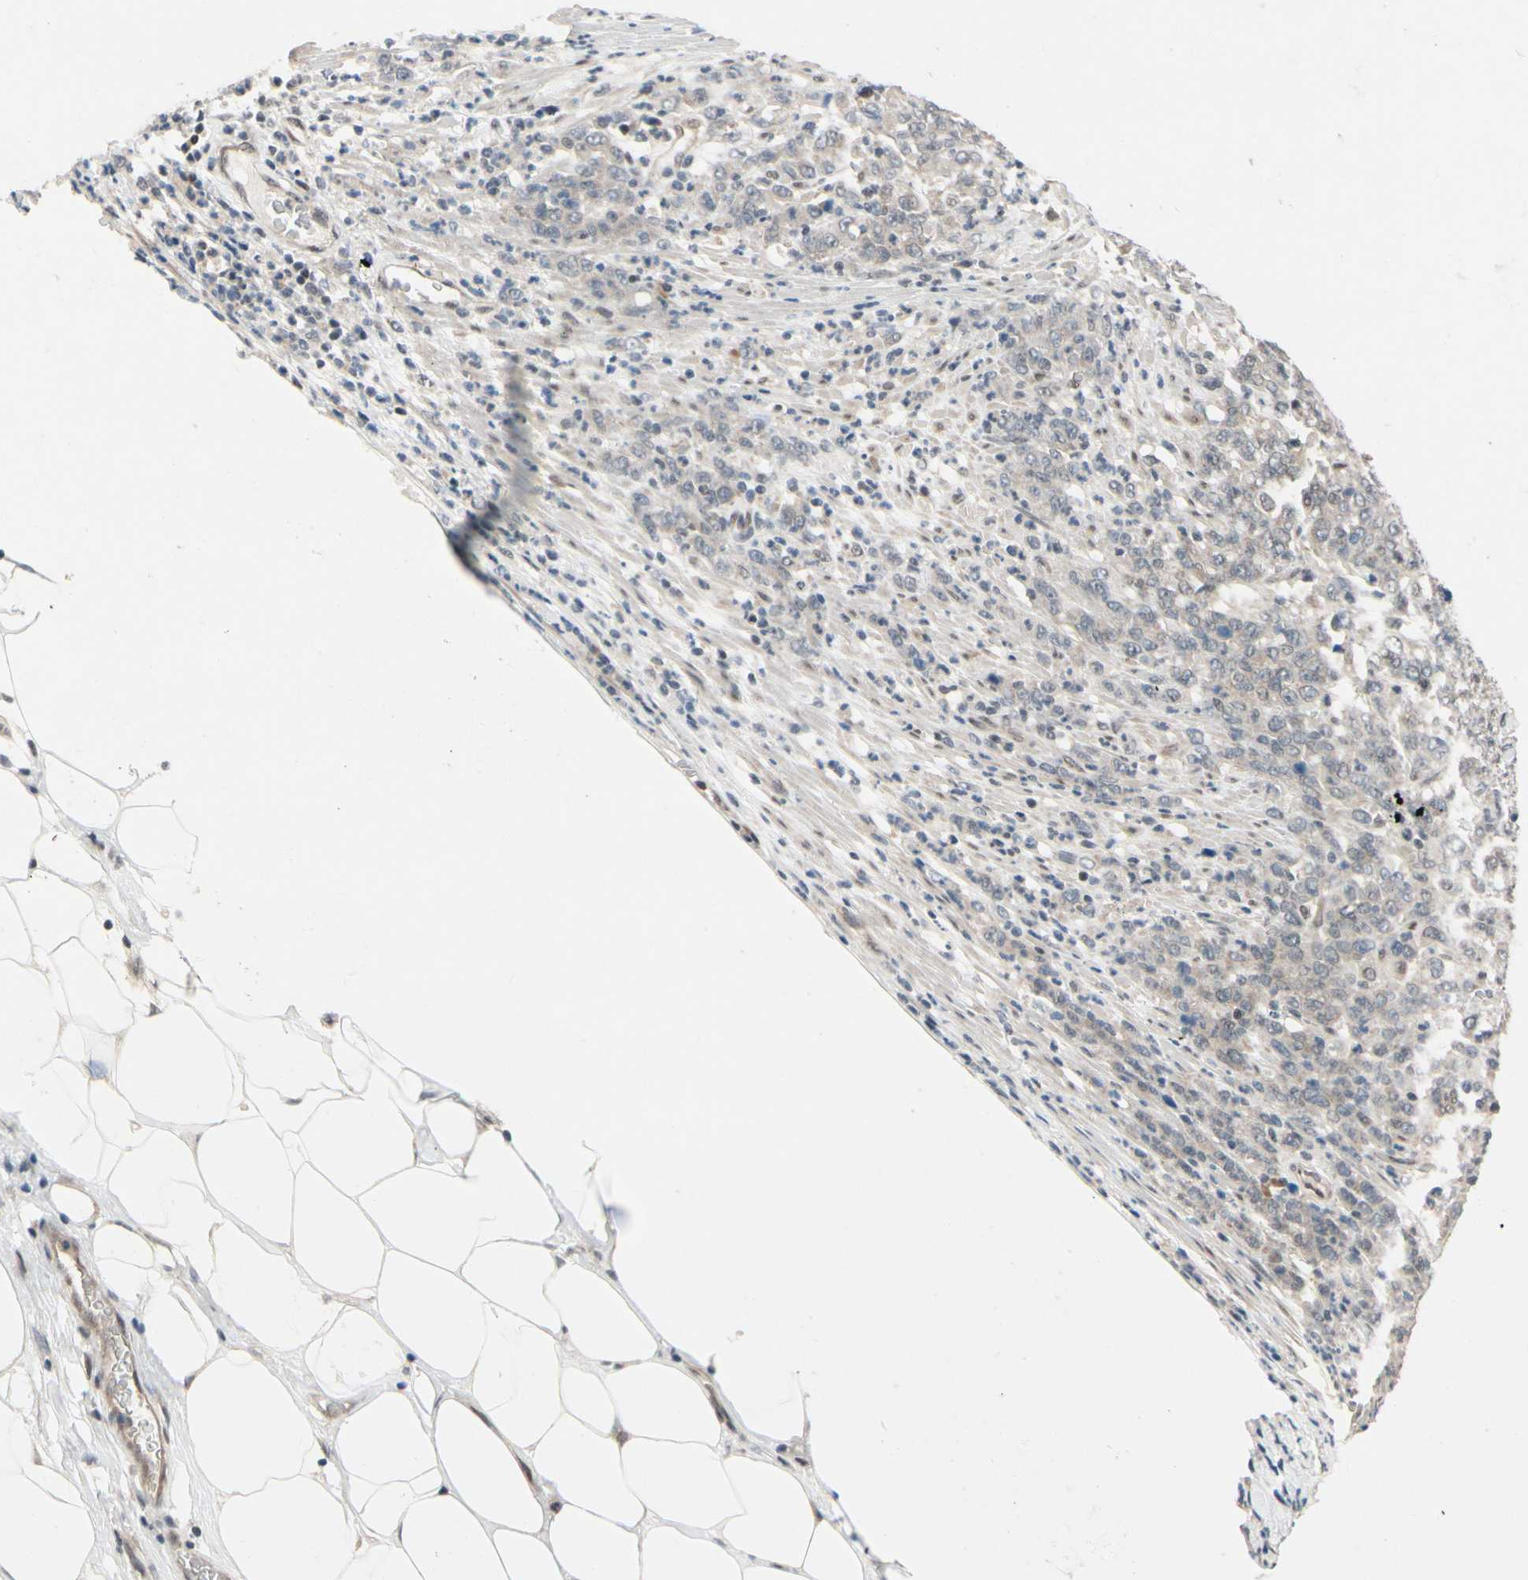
{"staining": {"intensity": "weak", "quantity": "<25%", "location": "cytoplasmic/membranous"}, "tissue": "stomach cancer", "cell_type": "Tumor cells", "image_type": "cancer", "snomed": [{"axis": "morphology", "description": "Adenocarcinoma, NOS"}, {"axis": "topography", "description": "Stomach, lower"}], "caption": "DAB (3,3'-diaminobenzidine) immunohistochemical staining of human stomach adenocarcinoma displays no significant staining in tumor cells. (DAB immunohistochemistry, high magnification).", "gene": "TAF4", "patient": {"sex": "female", "age": 71}}